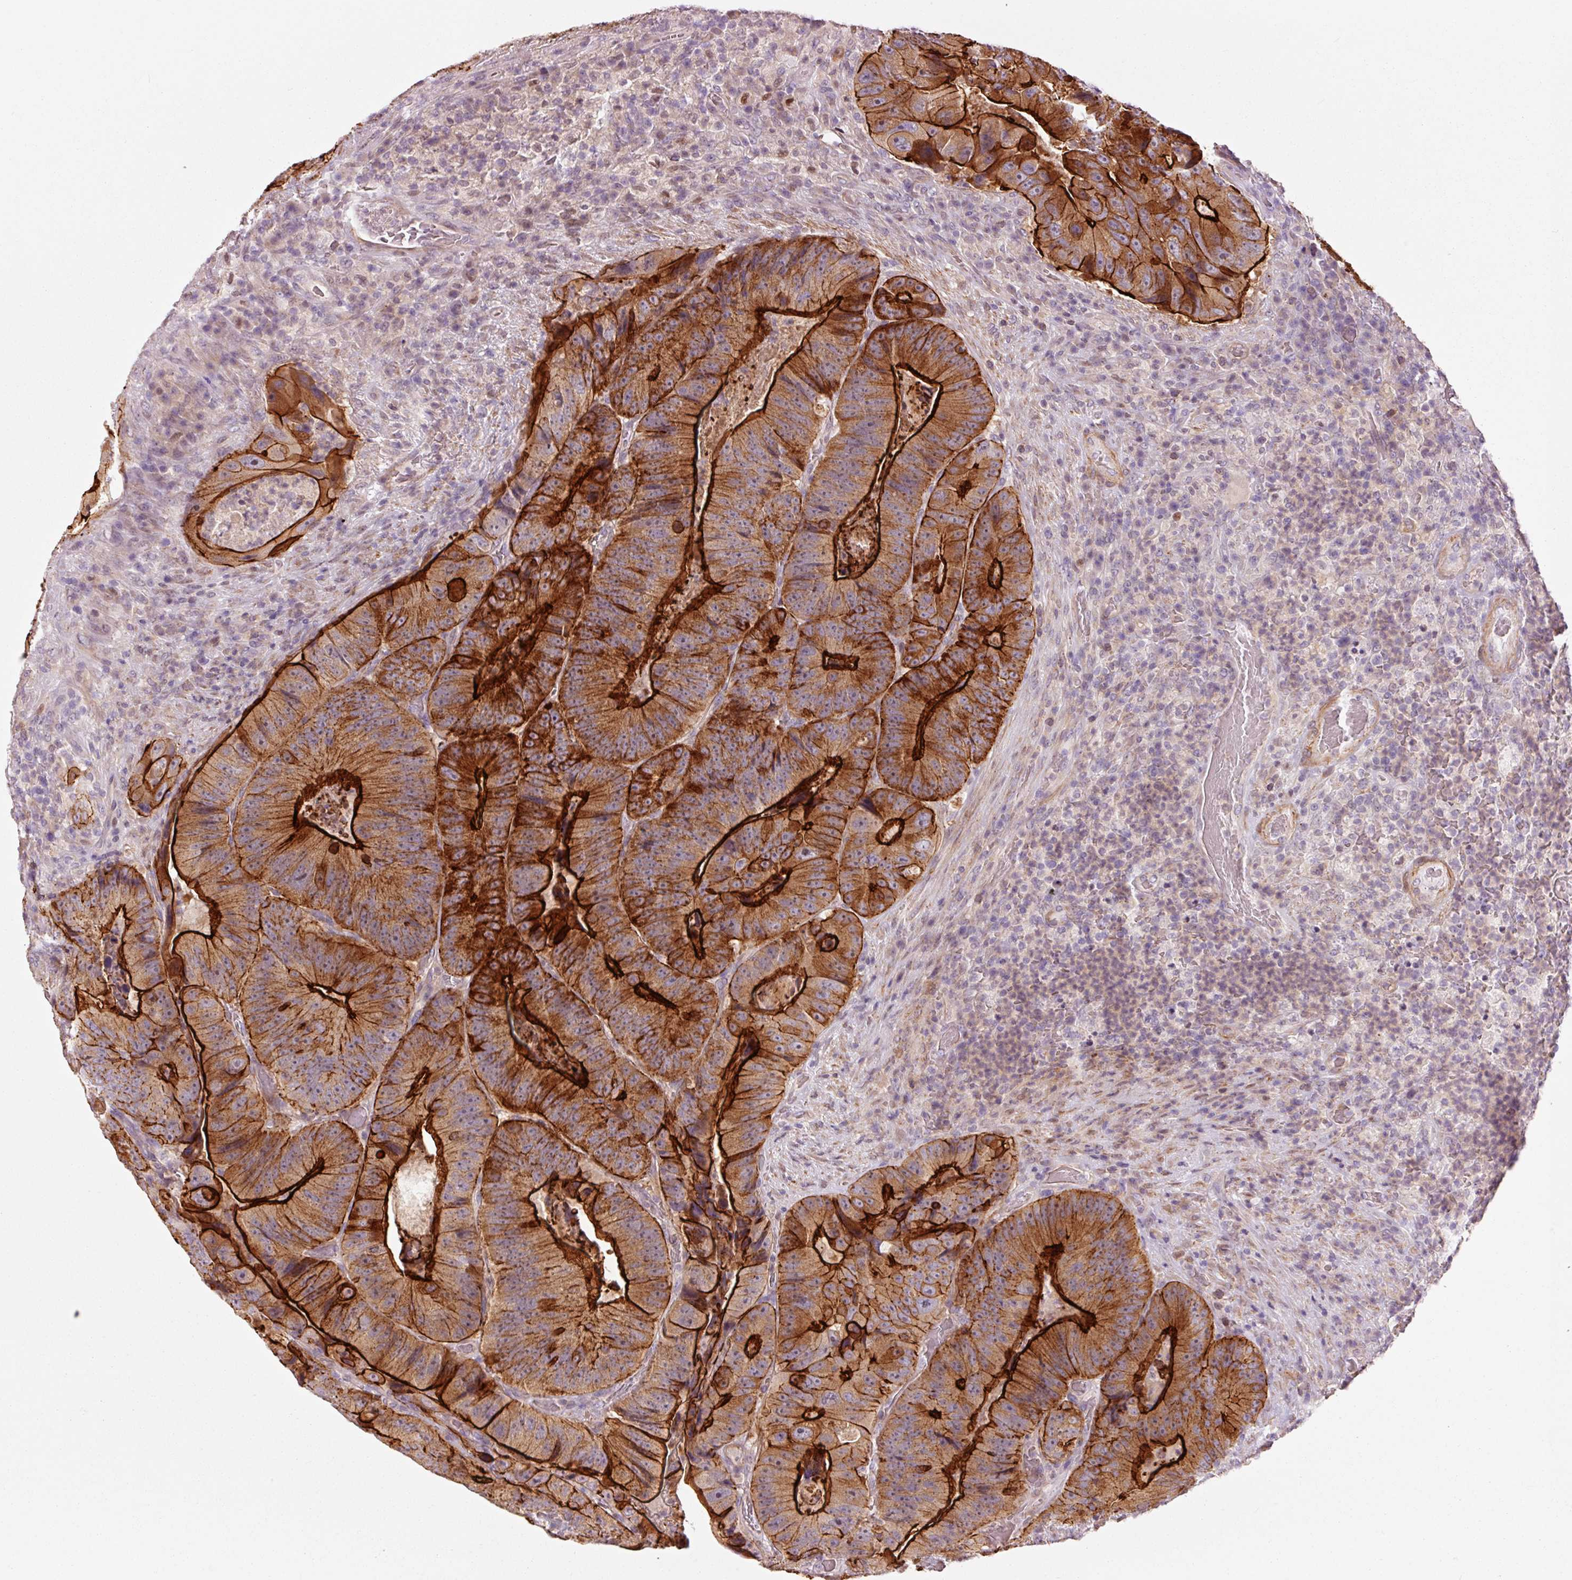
{"staining": {"intensity": "strong", "quantity": ">75%", "location": "cytoplasmic/membranous"}, "tissue": "colorectal cancer", "cell_type": "Tumor cells", "image_type": "cancer", "snomed": [{"axis": "morphology", "description": "Adenocarcinoma, NOS"}, {"axis": "topography", "description": "Colon"}], "caption": "IHC histopathology image of adenocarcinoma (colorectal) stained for a protein (brown), which displays high levels of strong cytoplasmic/membranous expression in approximately >75% of tumor cells.", "gene": "DAPP1", "patient": {"sex": "female", "age": 86}}